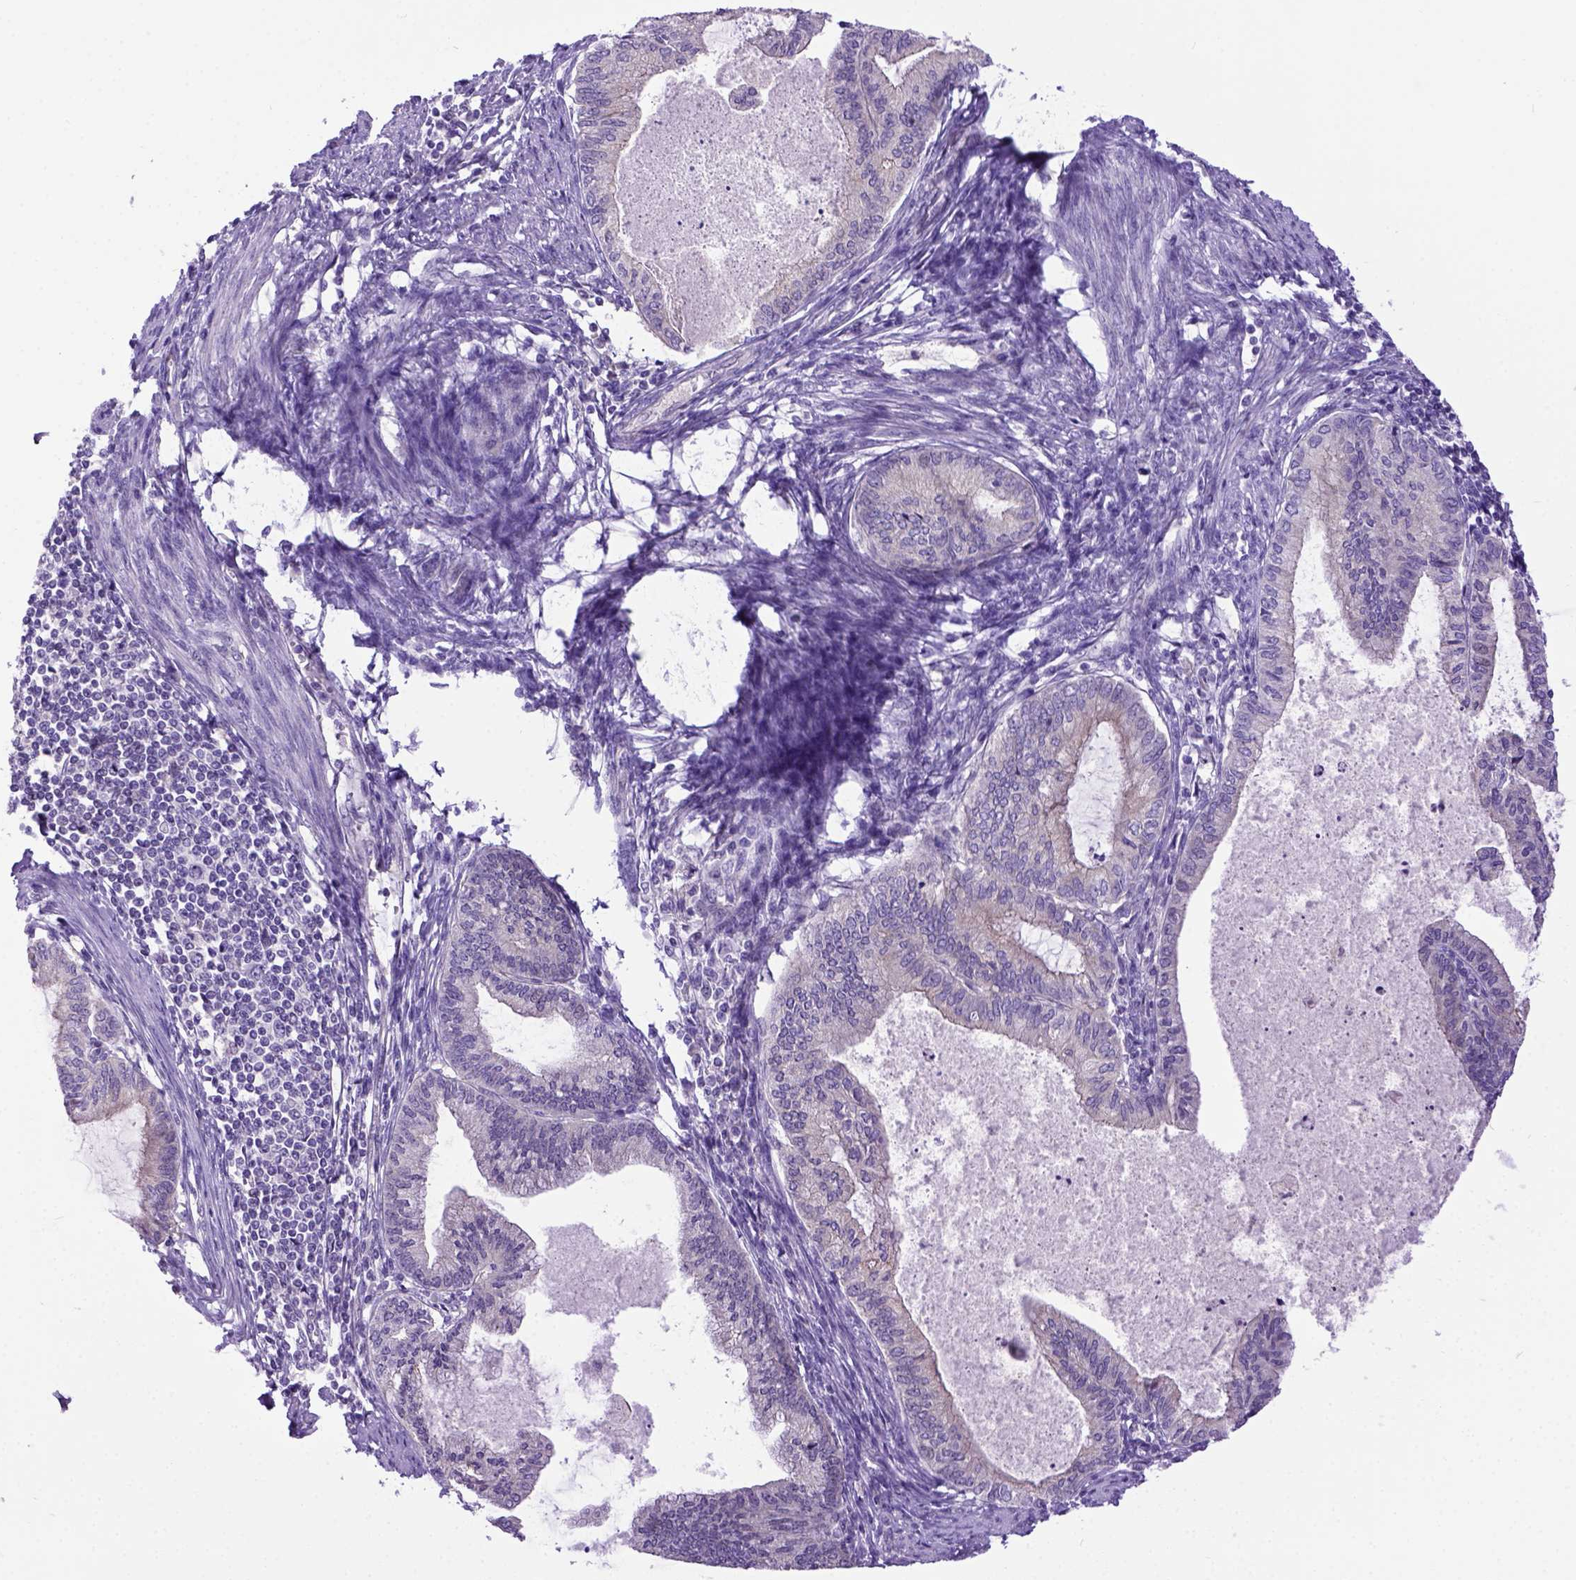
{"staining": {"intensity": "weak", "quantity": ">75%", "location": "cytoplasmic/membranous"}, "tissue": "endometrial cancer", "cell_type": "Tumor cells", "image_type": "cancer", "snomed": [{"axis": "morphology", "description": "Adenocarcinoma, NOS"}, {"axis": "topography", "description": "Endometrium"}], "caption": "Immunohistochemical staining of endometrial cancer (adenocarcinoma) displays low levels of weak cytoplasmic/membranous staining in about >75% of tumor cells. The staining was performed using DAB to visualize the protein expression in brown, while the nuclei were stained in blue with hematoxylin (Magnification: 20x).", "gene": "NEK5", "patient": {"sex": "female", "age": 86}}